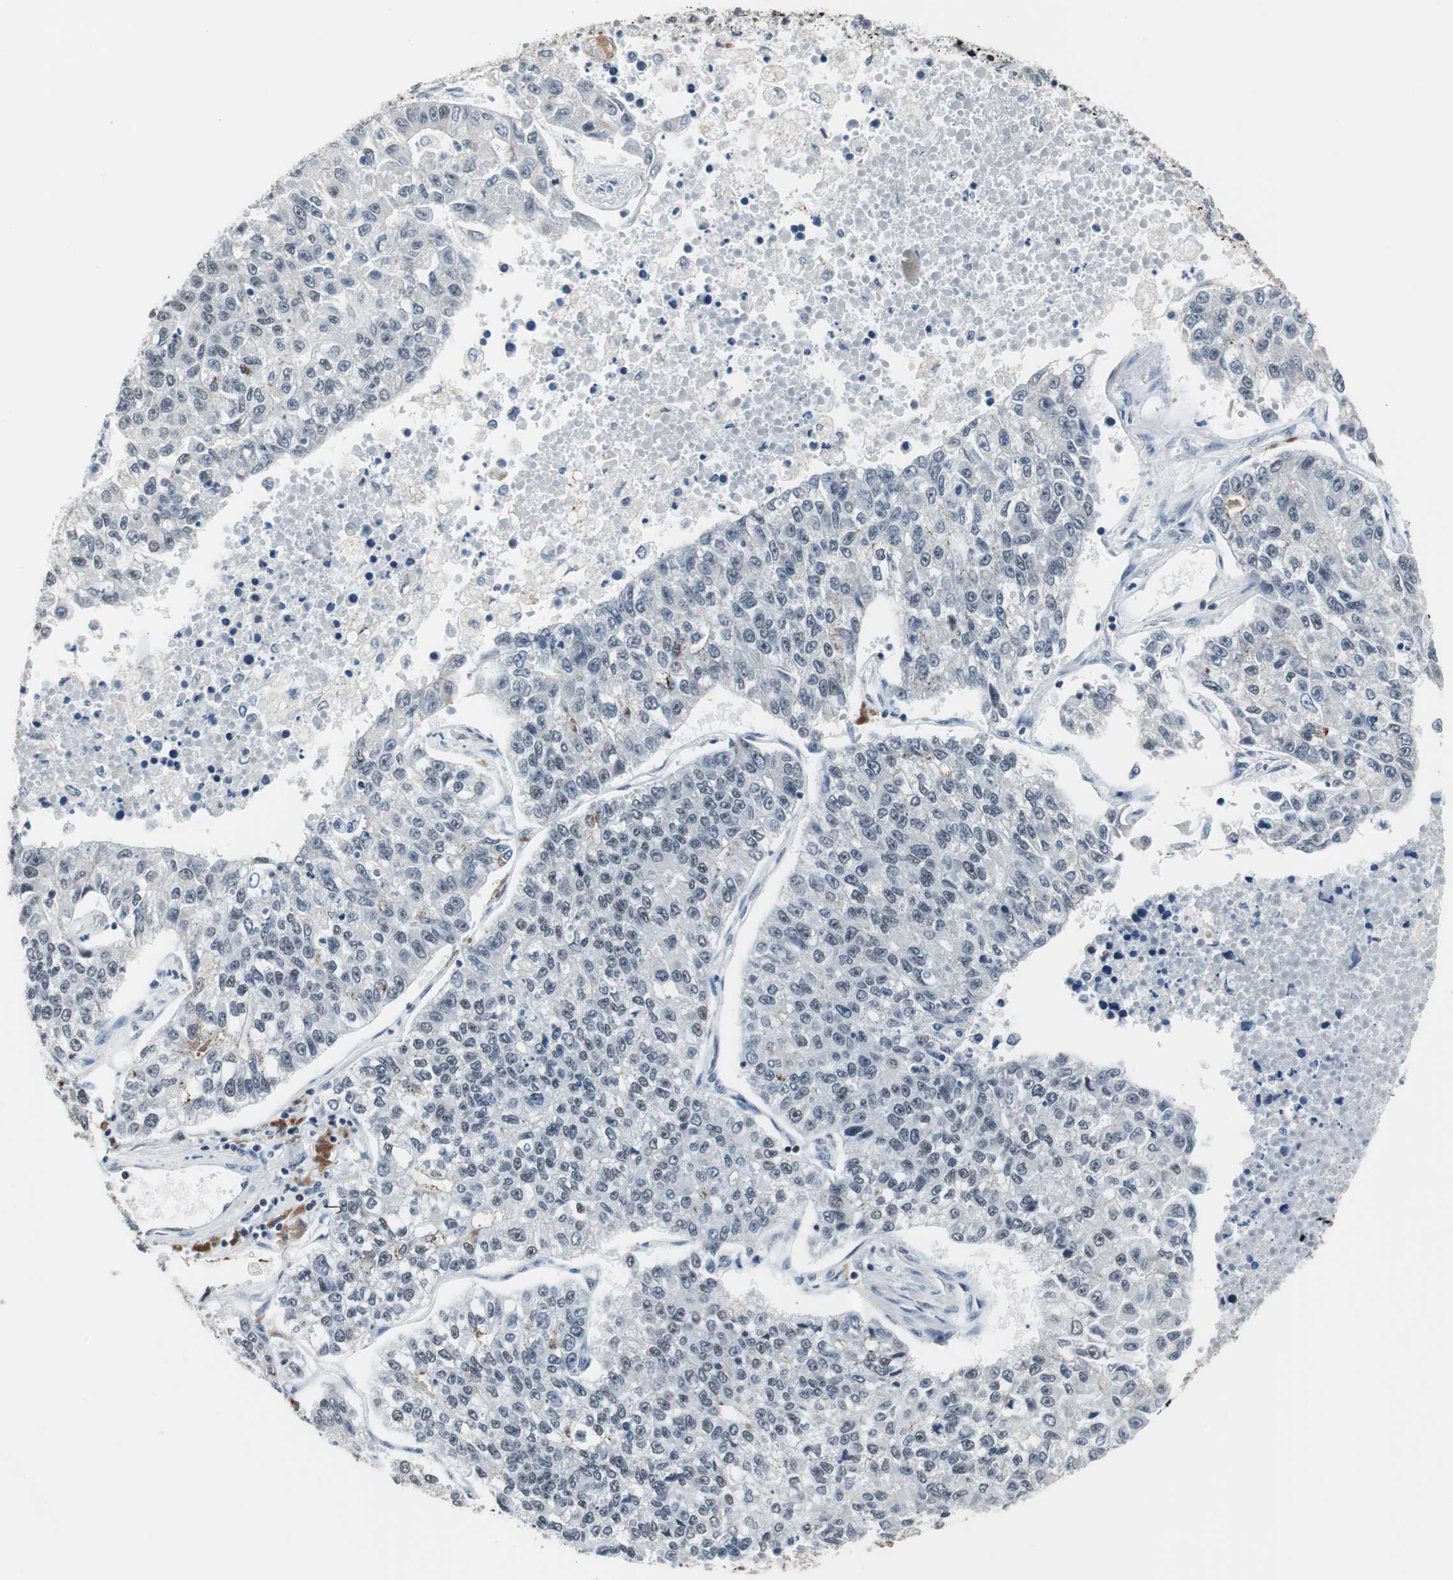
{"staining": {"intensity": "negative", "quantity": "none", "location": "none"}, "tissue": "lung cancer", "cell_type": "Tumor cells", "image_type": "cancer", "snomed": [{"axis": "morphology", "description": "Adenocarcinoma, NOS"}, {"axis": "topography", "description": "Lung"}], "caption": "A photomicrograph of human lung cancer (adenocarcinoma) is negative for staining in tumor cells.", "gene": "RAD9A", "patient": {"sex": "male", "age": 49}}